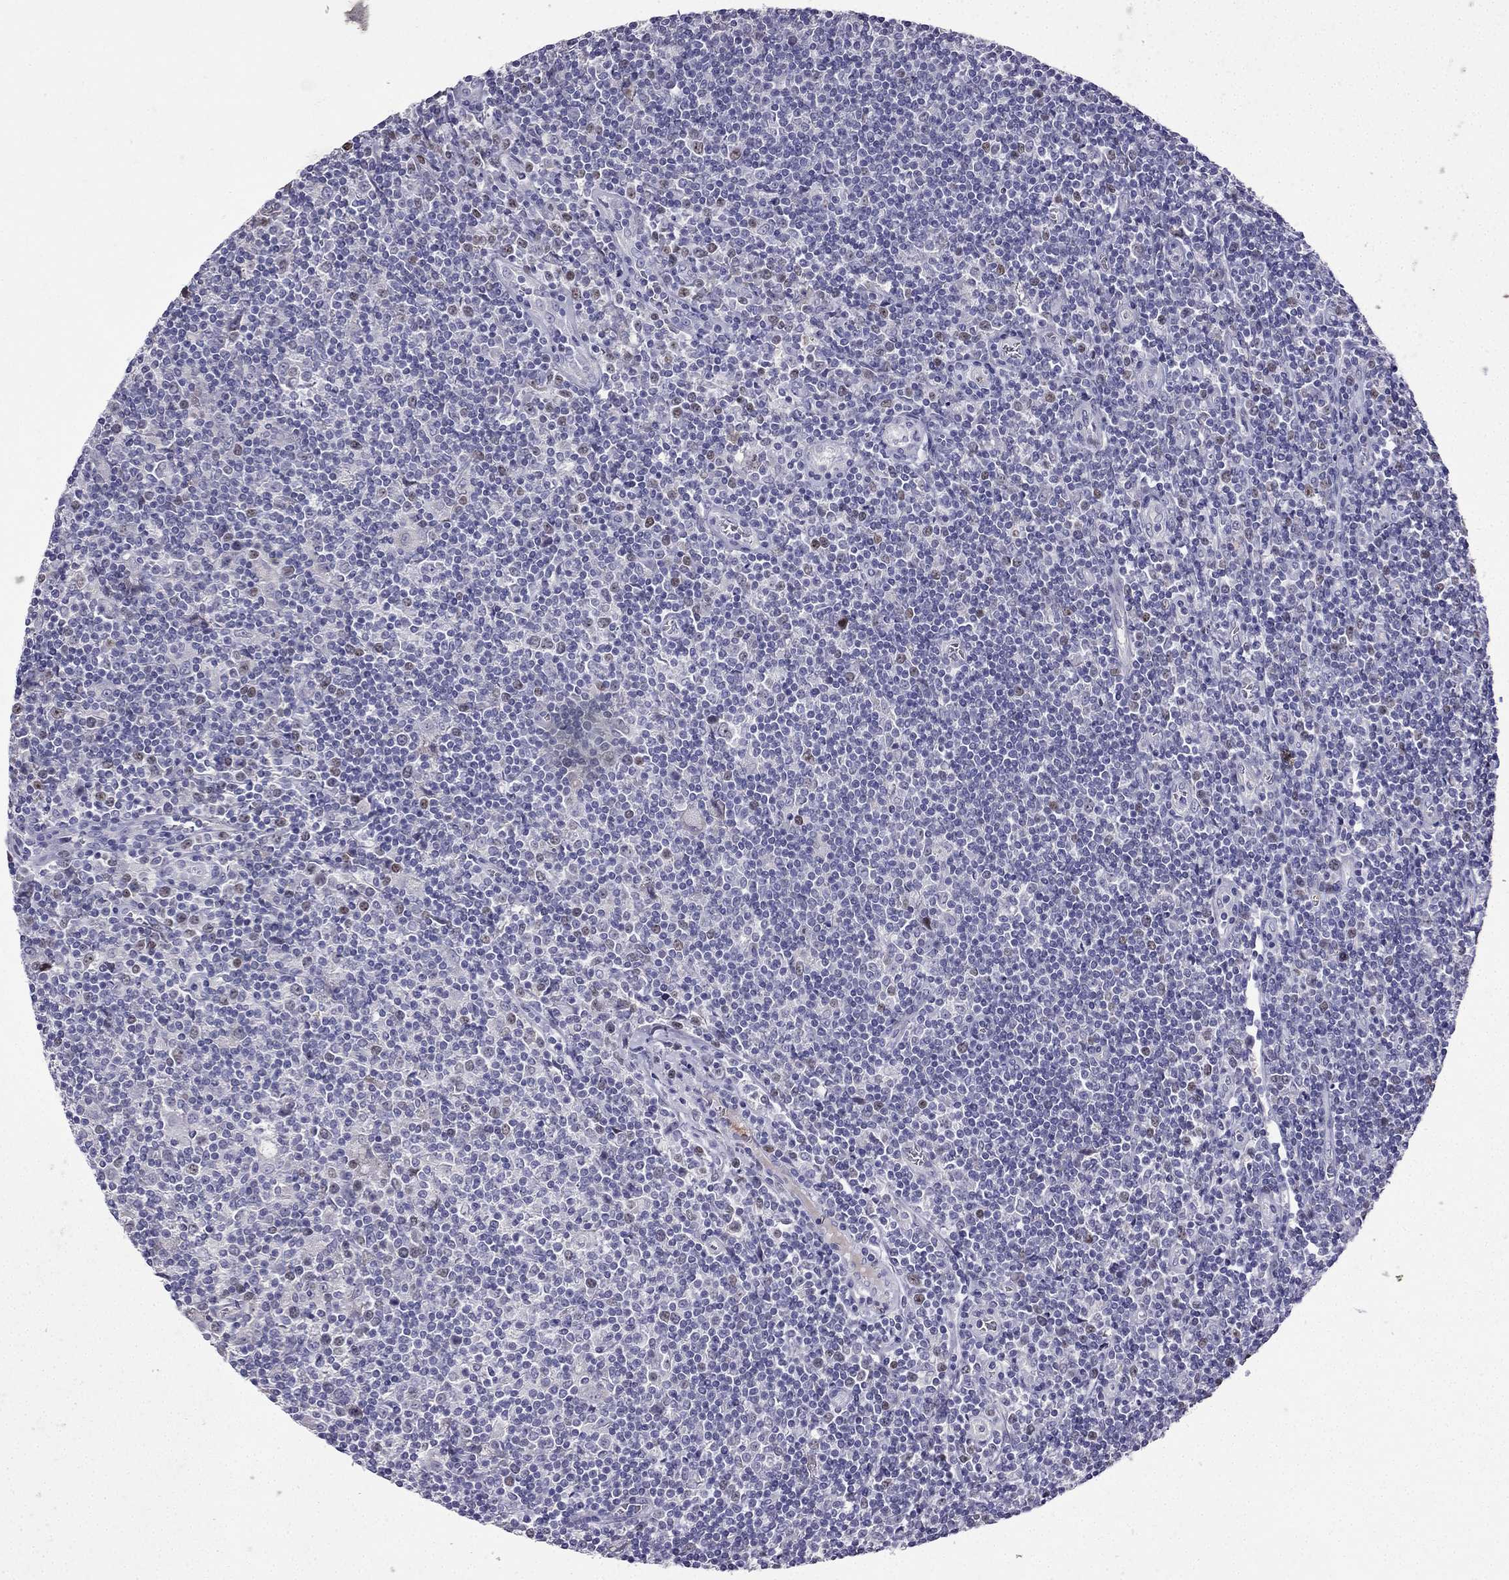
{"staining": {"intensity": "negative", "quantity": "none", "location": "none"}, "tissue": "lymphoma", "cell_type": "Tumor cells", "image_type": "cancer", "snomed": [{"axis": "morphology", "description": "Hodgkin's disease, NOS"}, {"axis": "topography", "description": "Lymph node"}], "caption": "This is an immunohistochemistry micrograph of human Hodgkin's disease. There is no positivity in tumor cells.", "gene": "UHRF1", "patient": {"sex": "male", "age": 40}}